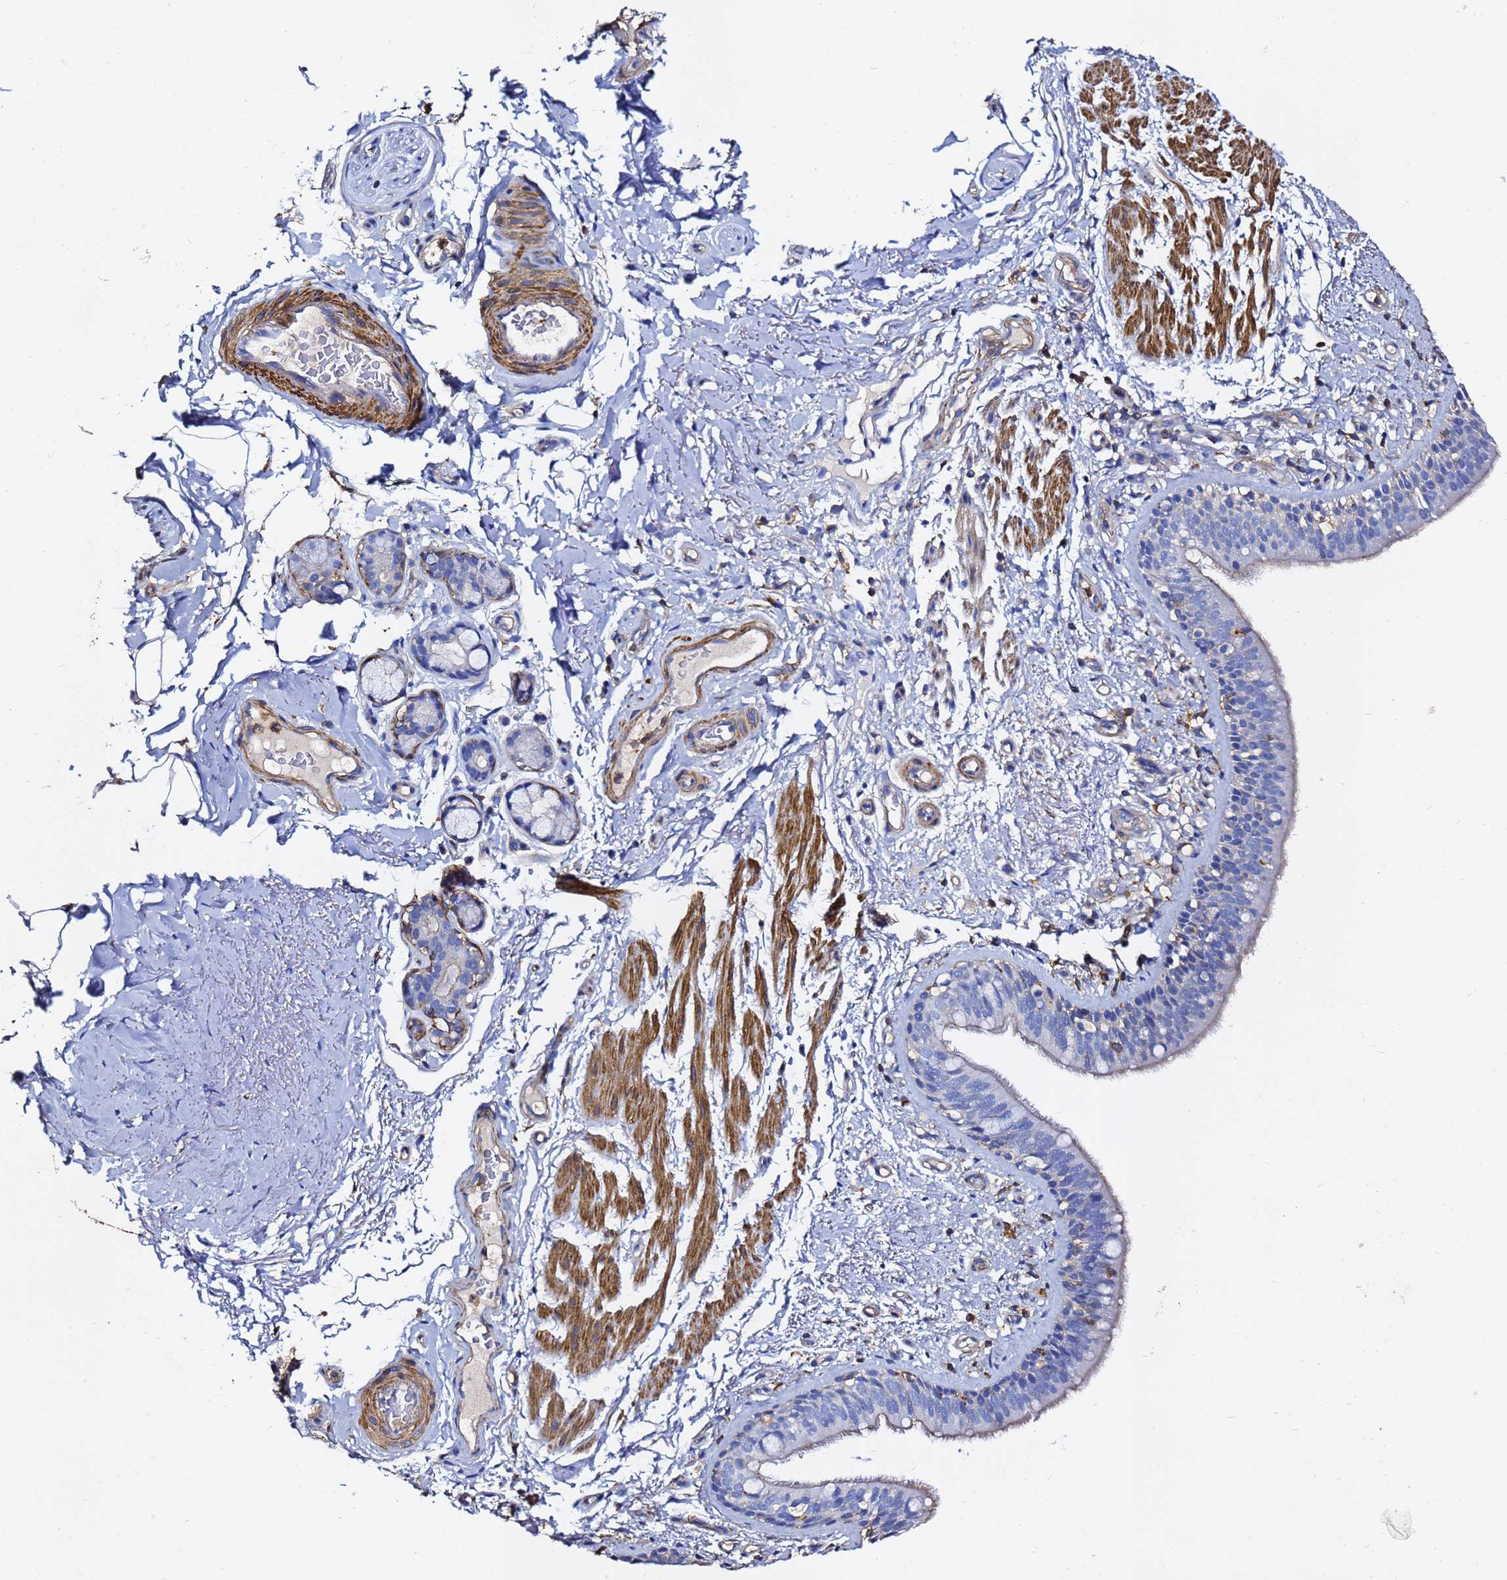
{"staining": {"intensity": "negative", "quantity": "none", "location": "none"}, "tissue": "bronchus", "cell_type": "Respiratory epithelial cells", "image_type": "normal", "snomed": [{"axis": "morphology", "description": "Normal tissue, NOS"}, {"axis": "morphology", "description": "Neoplasm, uncertain whether benign or malignant"}, {"axis": "topography", "description": "Bronchus"}, {"axis": "topography", "description": "Lung"}], "caption": "DAB (3,3'-diaminobenzidine) immunohistochemical staining of normal bronchus demonstrates no significant positivity in respiratory epithelial cells.", "gene": "ACTA1", "patient": {"sex": "male", "age": 55}}